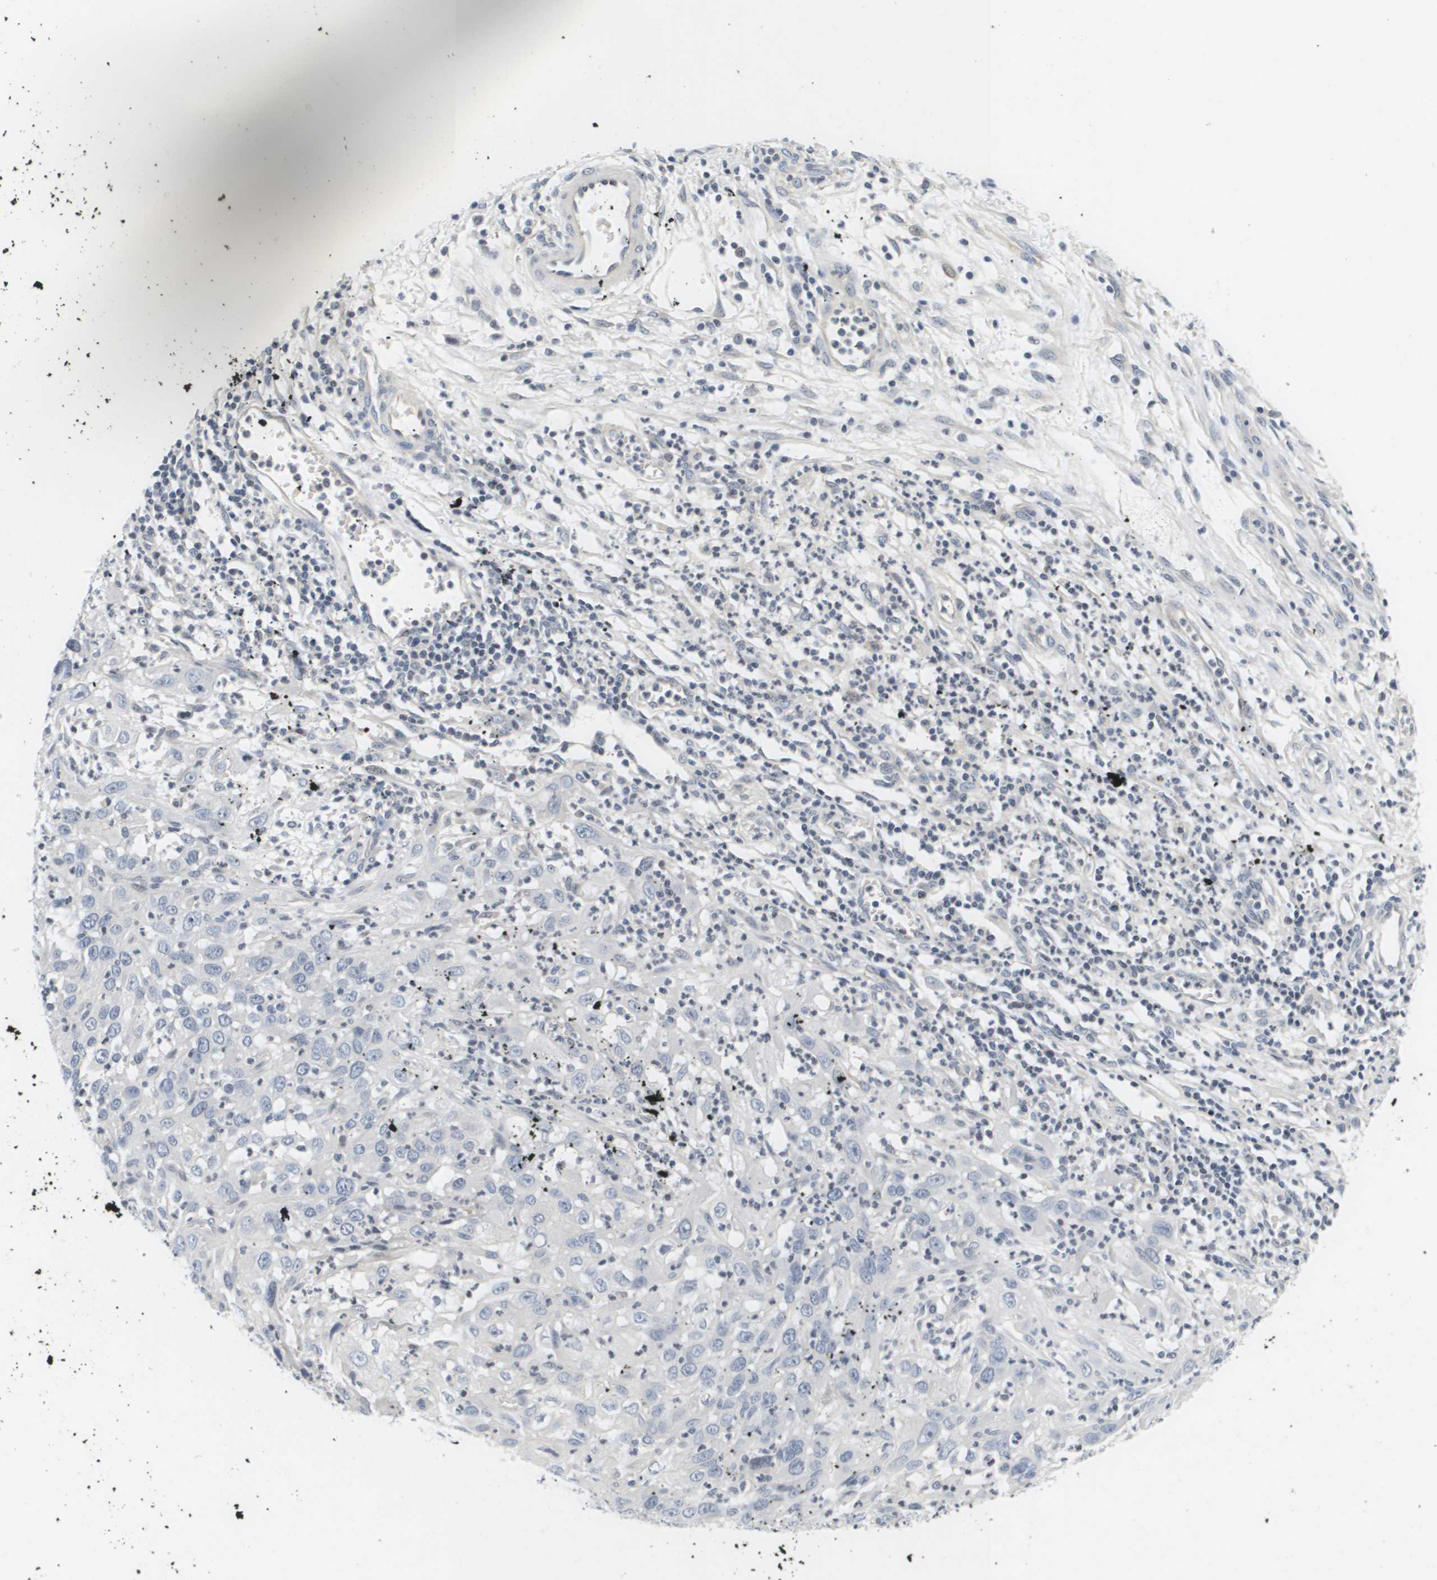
{"staining": {"intensity": "negative", "quantity": "none", "location": "none"}, "tissue": "cervical cancer", "cell_type": "Tumor cells", "image_type": "cancer", "snomed": [{"axis": "morphology", "description": "Squamous cell carcinoma, NOS"}, {"axis": "topography", "description": "Cervix"}], "caption": "Immunohistochemistry (IHC) of human cervical cancer shows no staining in tumor cells.", "gene": "KCNJ5", "patient": {"sex": "female", "age": 32}}